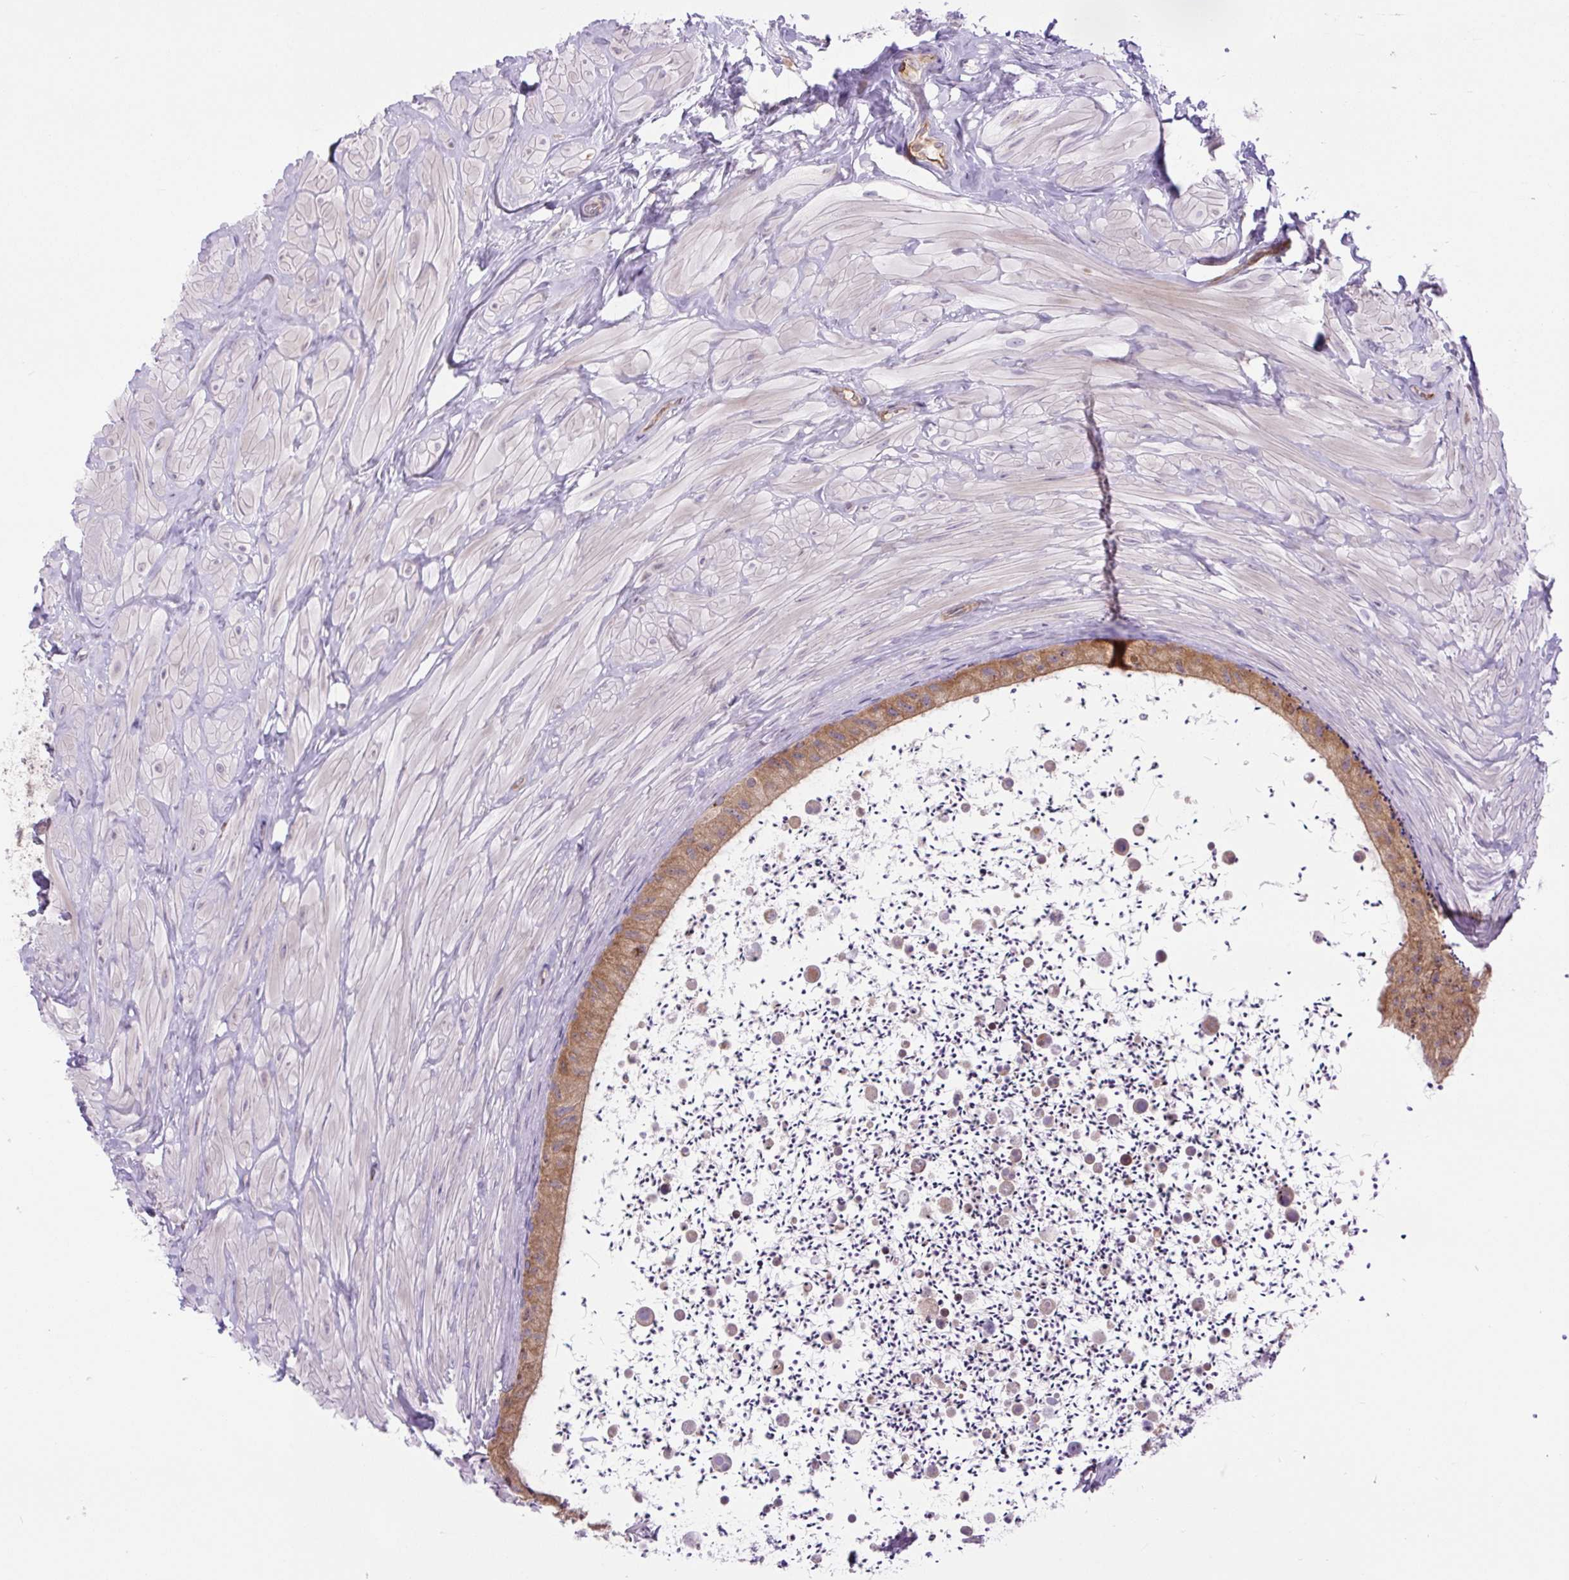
{"staining": {"intensity": "moderate", "quantity": ">75%", "location": "cytoplasmic/membranous"}, "tissue": "epididymis", "cell_type": "Glandular cells", "image_type": "normal", "snomed": [{"axis": "morphology", "description": "Normal tissue, NOS"}, {"axis": "topography", "description": "Epididymis"}, {"axis": "topography", "description": "Peripheral nerve tissue"}], "caption": "Glandular cells show medium levels of moderate cytoplasmic/membranous staining in about >75% of cells in normal epididymis. (DAB = brown stain, brightfield microscopy at high magnification).", "gene": "MINK1", "patient": {"sex": "male", "age": 32}}